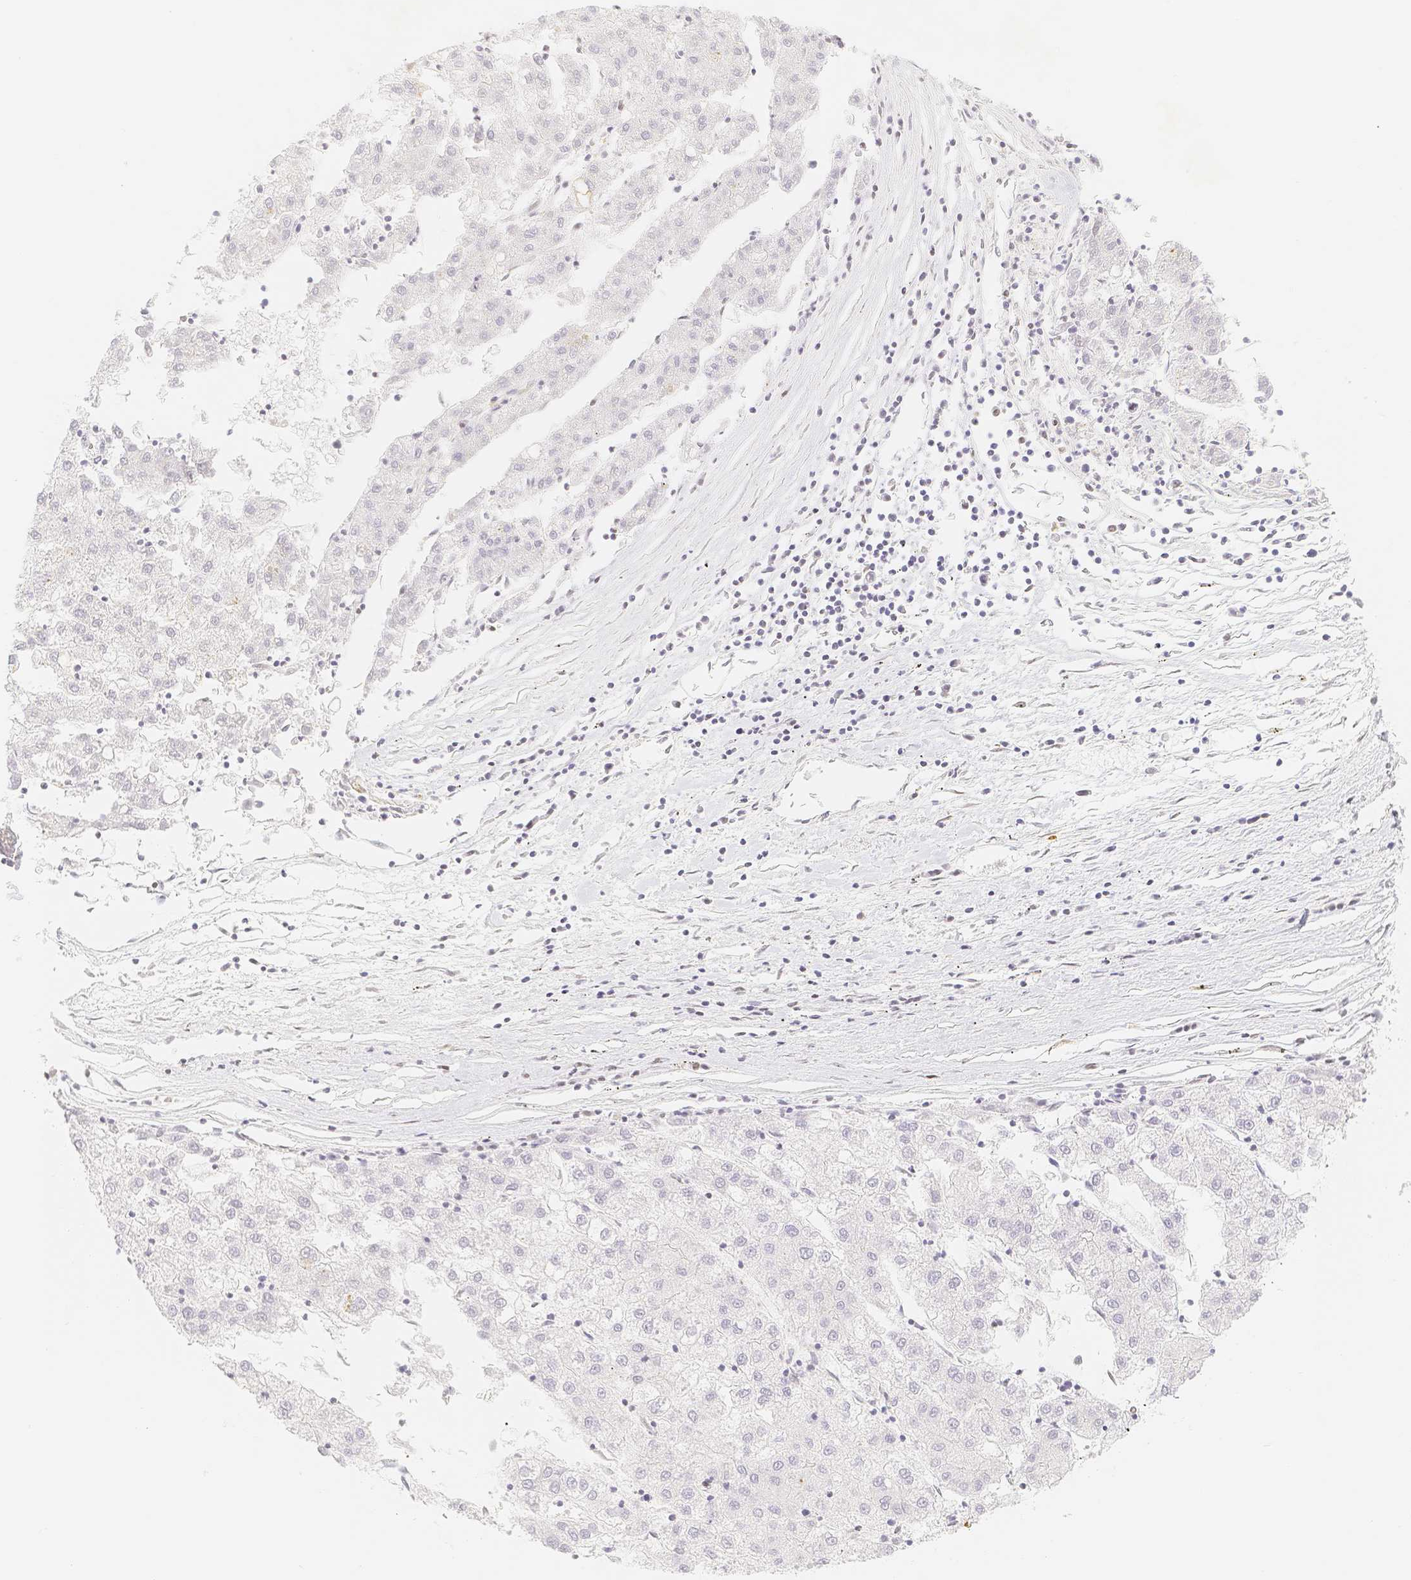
{"staining": {"intensity": "negative", "quantity": "none", "location": "none"}, "tissue": "liver cancer", "cell_type": "Tumor cells", "image_type": "cancer", "snomed": [{"axis": "morphology", "description": "Carcinoma, Hepatocellular, NOS"}, {"axis": "topography", "description": "Liver"}], "caption": "Hepatocellular carcinoma (liver) was stained to show a protein in brown. There is no significant expression in tumor cells.", "gene": "PADI4", "patient": {"sex": "male", "age": 72}}